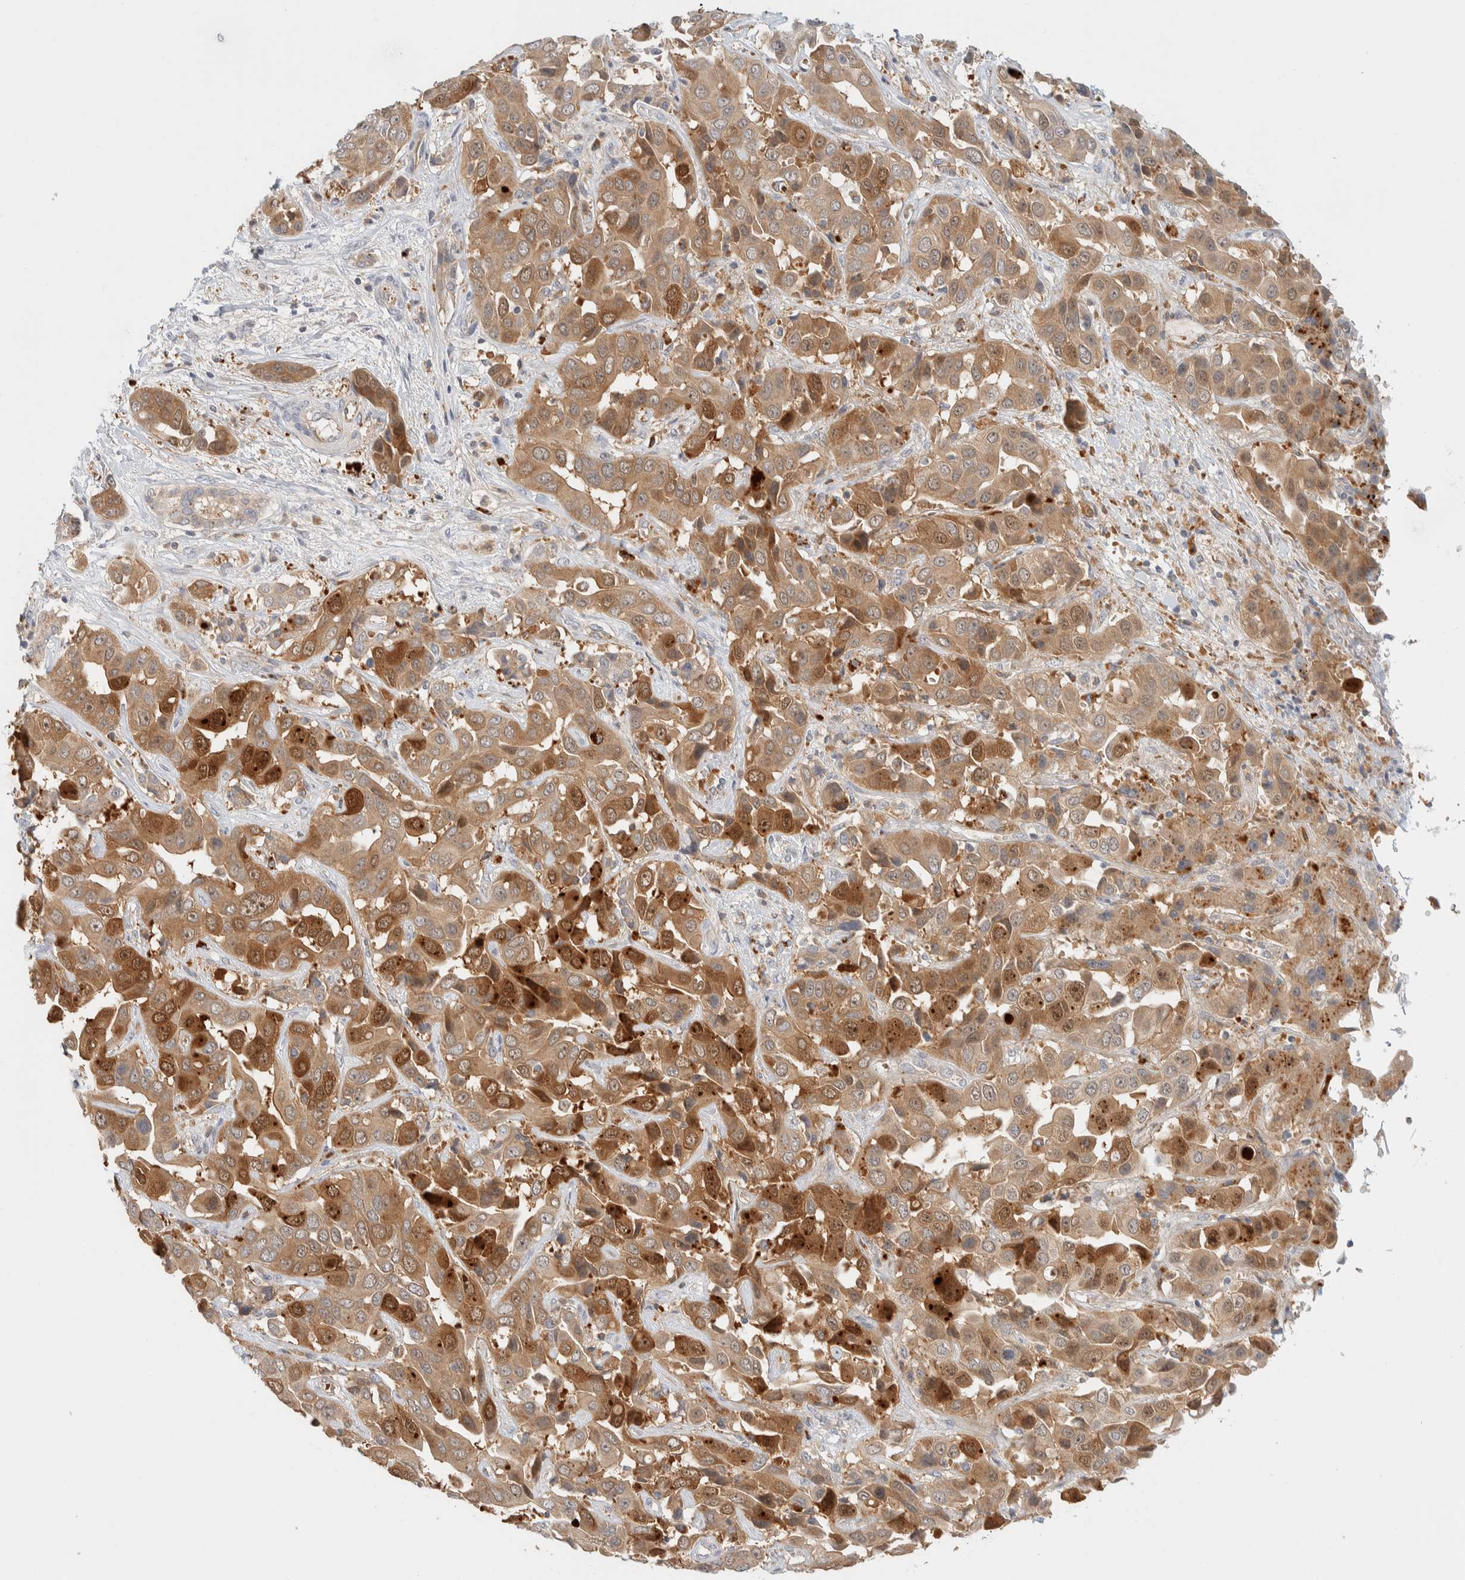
{"staining": {"intensity": "strong", "quantity": ">75%", "location": "cytoplasmic/membranous,nuclear"}, "tissue": "liver cancer", "cell_type": "Tumor cells", "image_type": "cancer", "snomed": [{"axis": "morphology", "description": "Cholangiocarcinoma"}, {"axis": "topography", "description": "Liver"}], "caption": "Tumor cells display high levels of strong cytoplasmic/membranous and nuclear expression in approximately >75% of cells in liver cholangiocarcinoma. Immunohistochemistry (ihc) stains the protein of interest in brown and the nuclei are stained blue.", "gene": "GCLM", "patient": {"sex": "female", "age": 52}}